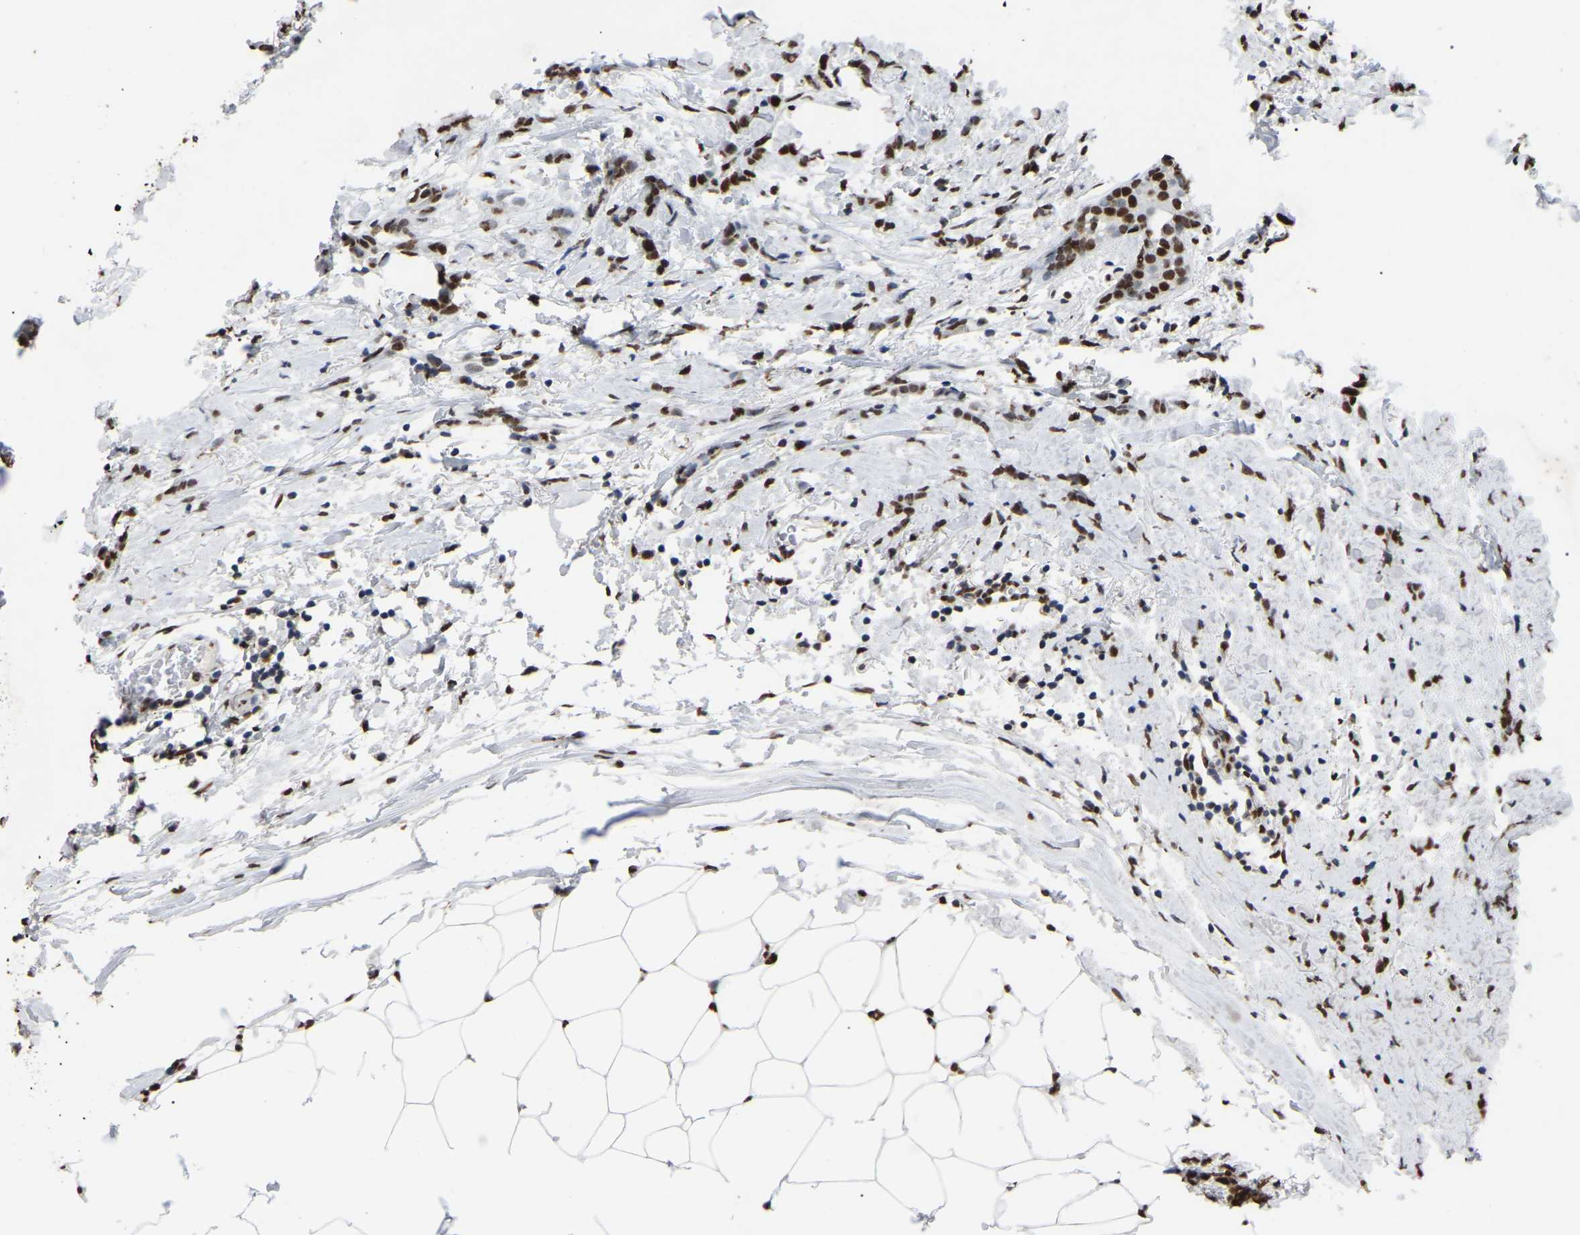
{"staining": {"intensity": "strong", "quantity": ">75%", "location": "nuclear"}, "tissue": "breast cancer", "cell_type": "Tumor cells", "image_type": "cancer", "snomed": [{"axis": "morphology", "description": "Lobular carcinoma, in situ"}, {"axis": "morphology", "description": "Lobular carcinoma"}, {"axis": "topography", "description": "Breast"}], "caption": "IHC photomicrograph of neoplastic tissue: human lobular carcinoma (breast) stained using IHC displays high levels of strong protein expression localized specifically in the nuclear of tumor cells, appearing as a nuclear brown color.", "gene": "RBL2", "patient": {"sex": "female", "age": 41}}